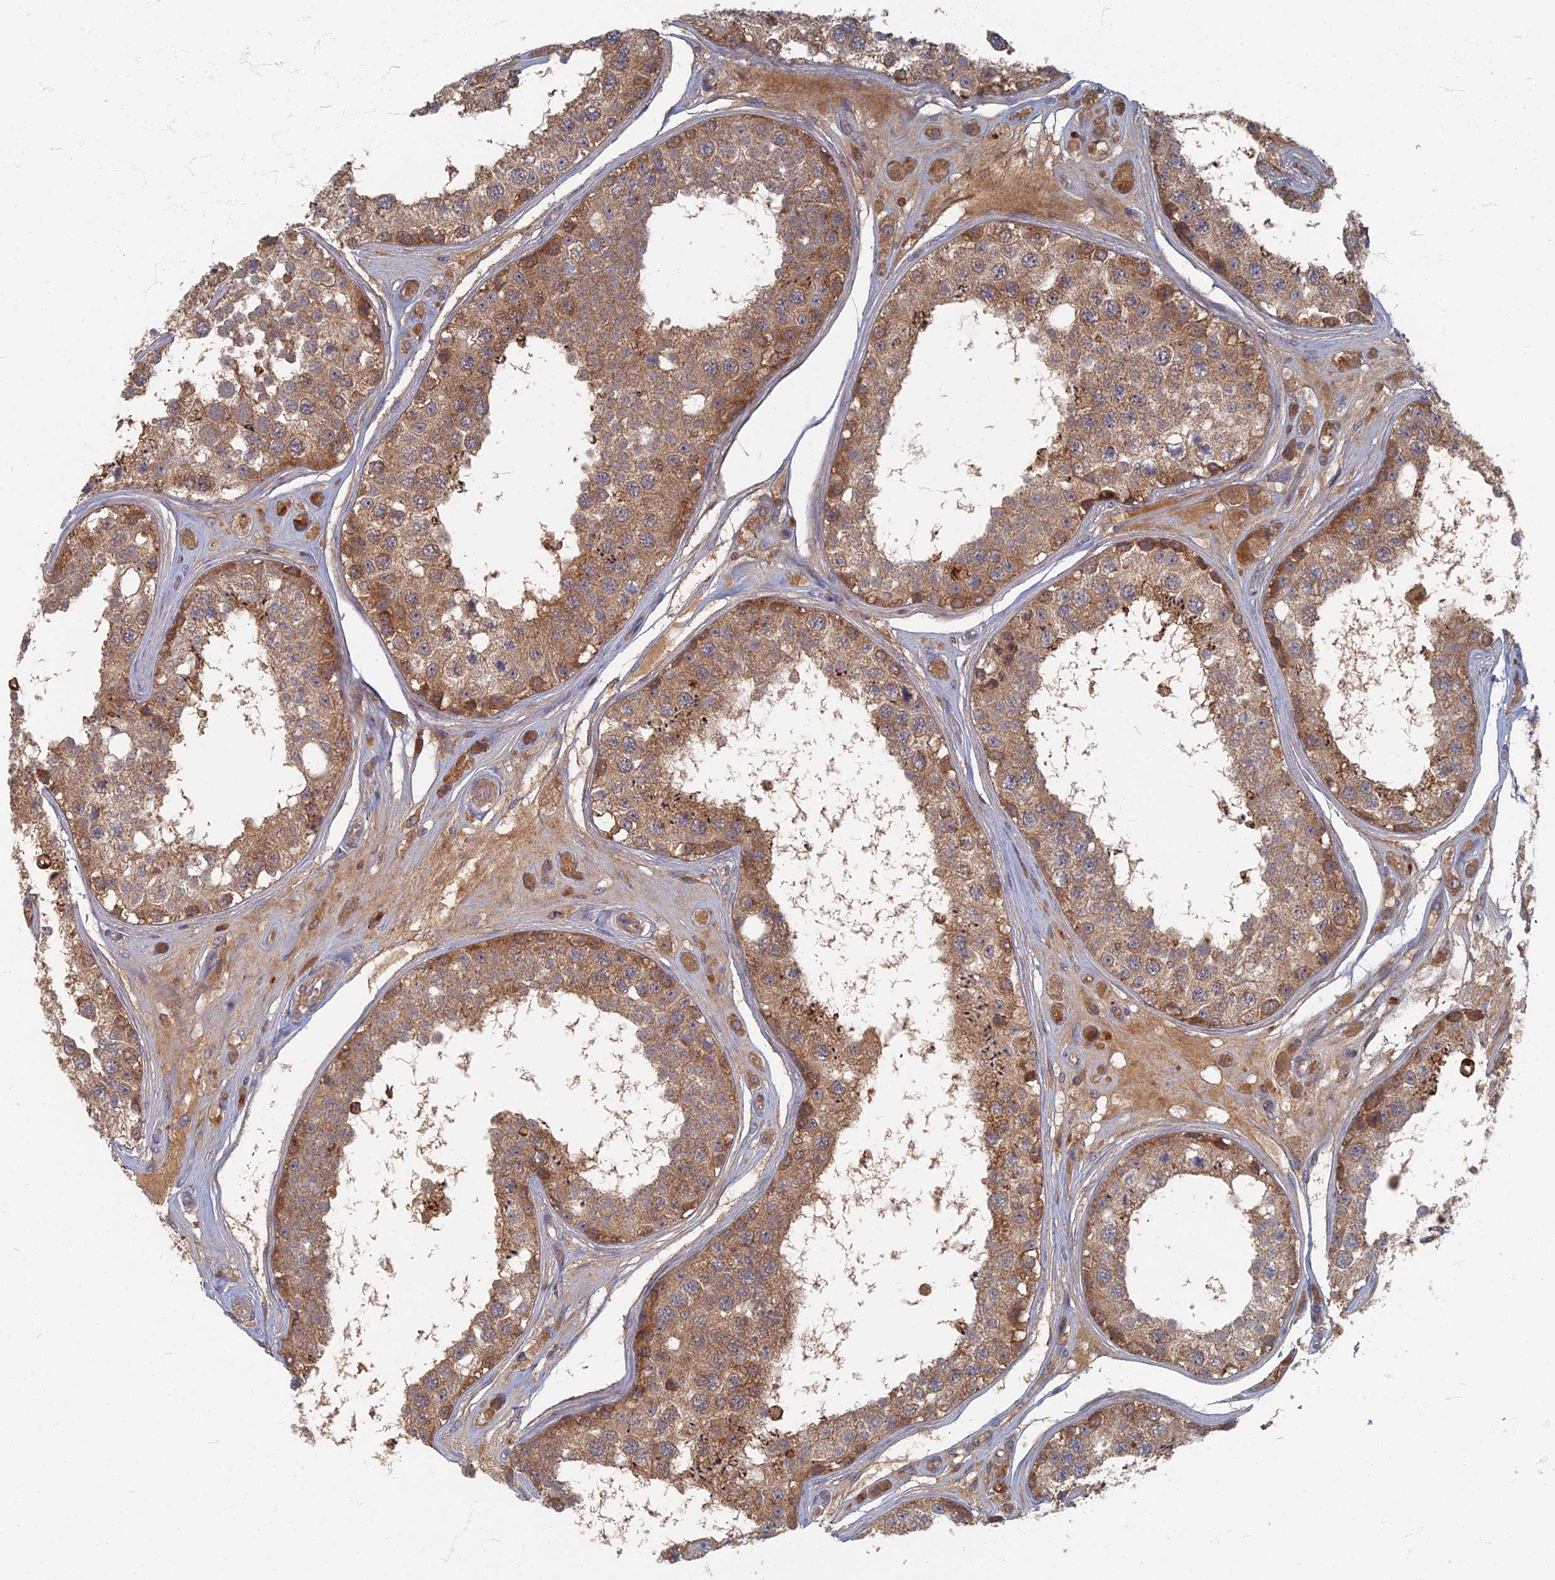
{"staining": {"intensity": "moderate", "quantity": ">75%", "location": "cytoplasmic/membranous"}, "tissue": "testis", "cell_type": "Cells in seminiferous ducts", "image_type": "normal", "snomed": [{"axis": "morphology", "description": "Normal tissue, NOS"}, {"axis": "topography", "description": "Testis"}], "caption": "The image reveals a brown stain indicating the presence of a protein in the cytoplasmic/membranous of cells in seminiferous ducts in testis. The staining was performed using DAB to visualize the protein expression in brown, while the nuclei were stained in blue with hematoxylin (Magnification: 20x).", "gene": "PPCDC", "patient": {"sex": "male", "age": 25}}